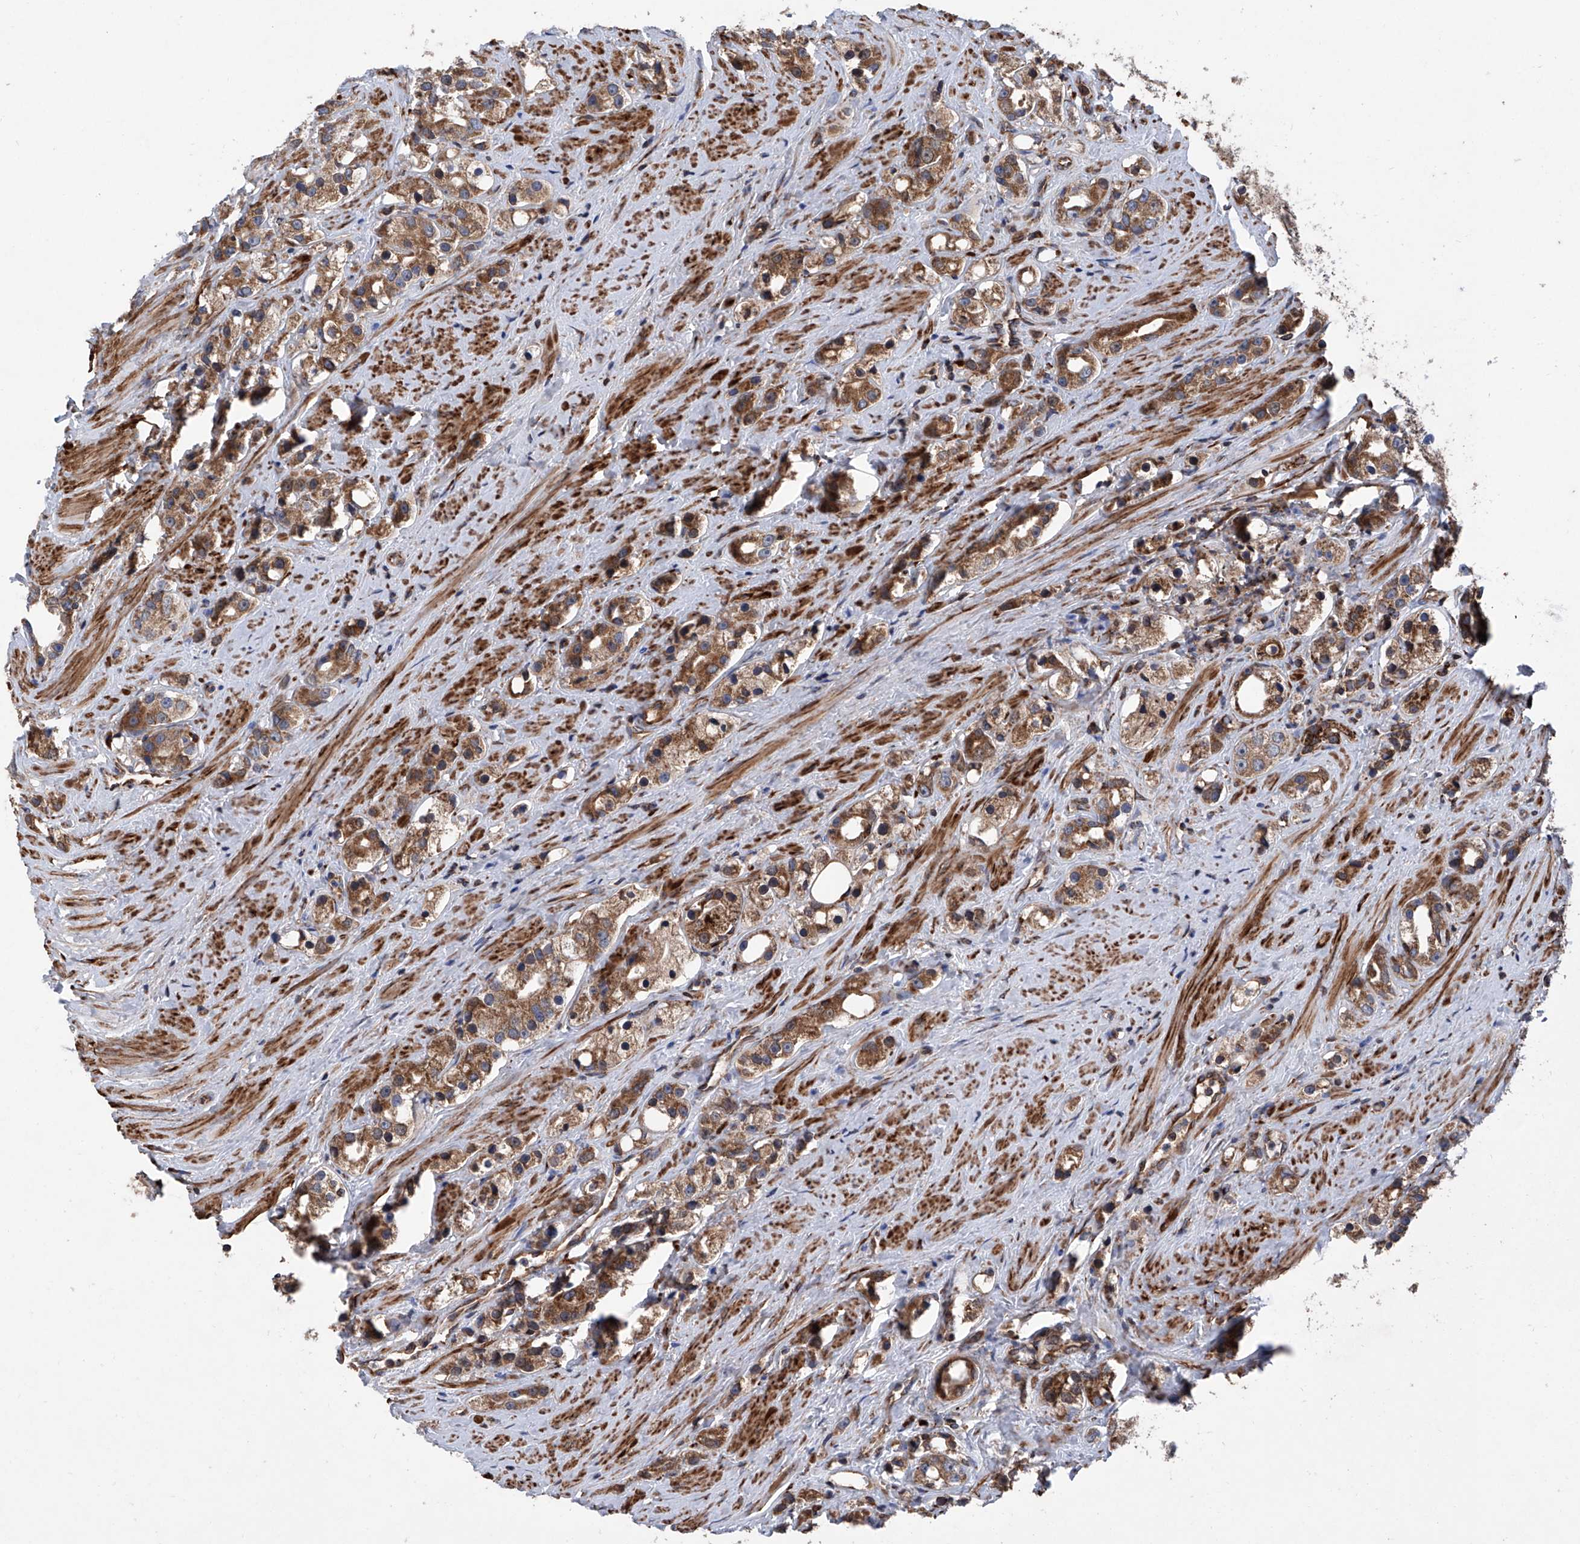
{"staining": {"intensity": "moderate", "quantity": ">75%", "location": "cytoplasmic/membranous"}, "tissue": "prostate cancer", "cell_type": "Tumor cells", "image_type": "cancer", "snomed": [{"axis": "morphology", "description": "Adenocarcinoma, NOS"}, {"axis": "topography", "description": "Prostate"}], "caption": "High-magnification brightfield microscopy of adenocarcinoma (prostate) stained with DAB (3,3'-diaminobenzidine) (brown) and counterstained with hematoxylin (blue). tumor cells exhibit moderate cytoplasmic/membranous positivity is seen in about>75% of cells. The protein of interest is shown in brown color, while the nuclei are stained blue.", "gene": "ASCC3", "patient": {"sex": "male", "age": 79}}